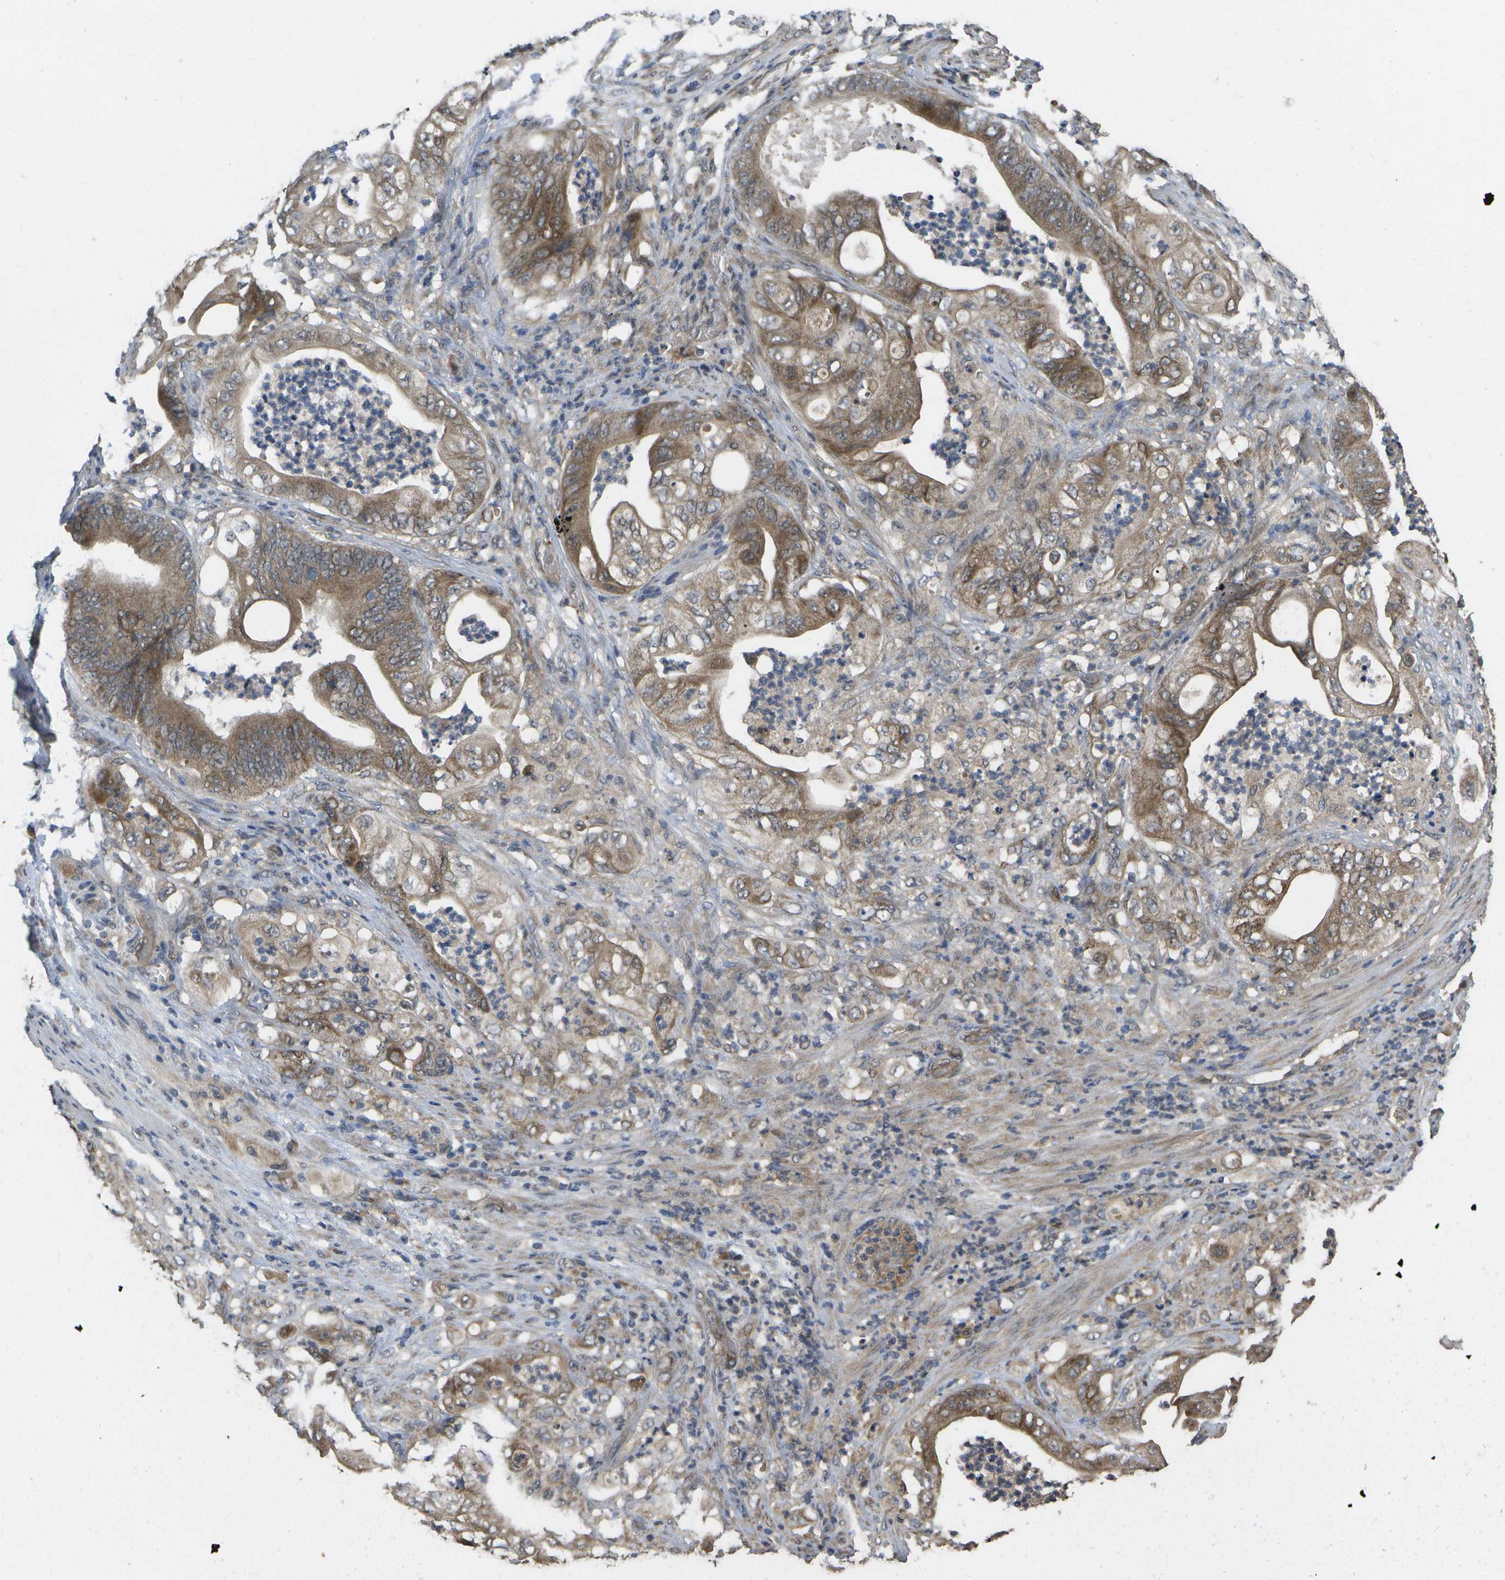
{"staining": {"intensity": "moderate", "quantity": ">75%", "location": "cytoplasmic/membranous"}, "tissue": "stomach cancer", "cell_type": "Tumor cells", "image_type": "cancer", "snomed": [{"axis": "morphology", "description": "Adenocarcinoma, NOS"}, {"axis": "topography", "description": "Stomach"}], "caption": "Protein expression analysis of stomach cancer displays moderate cytoplasmic/membranous positivity in approximately >75% of tumor cells.", "gene": "ALAS1", "patient": {"sex": "female", "age": 73}}